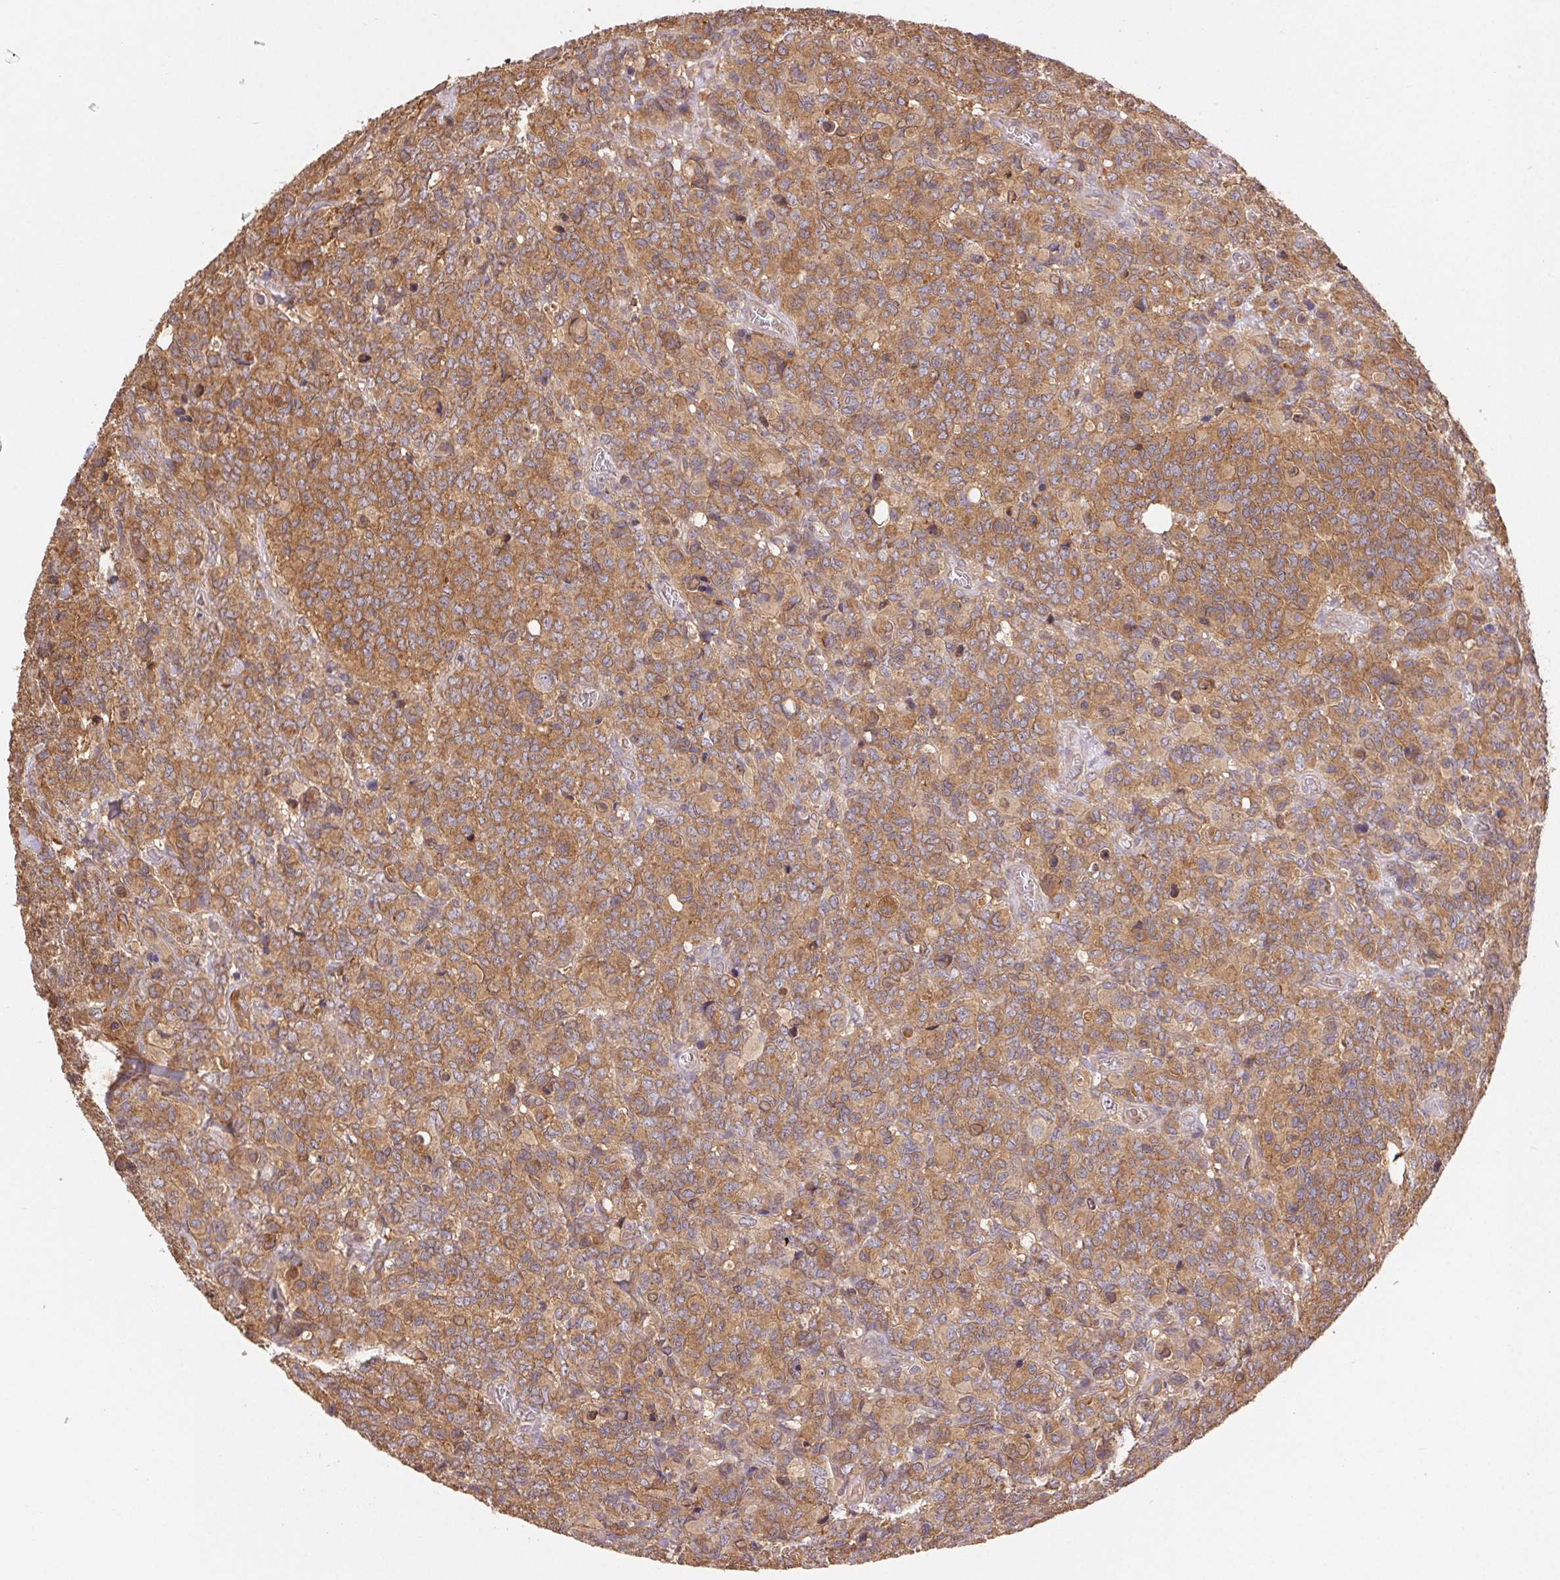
{"staining": {"intensity": "moderate", "quantity": "25%-75%", "location": "cytoplasmic/membranous"}, "tissue": "glioma", "cell_type": "Tumor cells", "image_type": "cancer", "snomed": [{"axis": "morphology", "description": "Glioma, malignant, High grade"}, {"axis": "topography", "description": "Brain"}], "caption": "The histopathology image exhibits immunohistochemical staining of glioma. There is moderate cytoplasmic/membranous staining is identified in approximately 25%-75% of tumor cells. The staining is performed using DAB brown chromogen to label protein expression. The nuclei are counter-stained blue using hematoxylin.", "gene": "GDI2", "patient": {"sex": "male", "age": 39}}